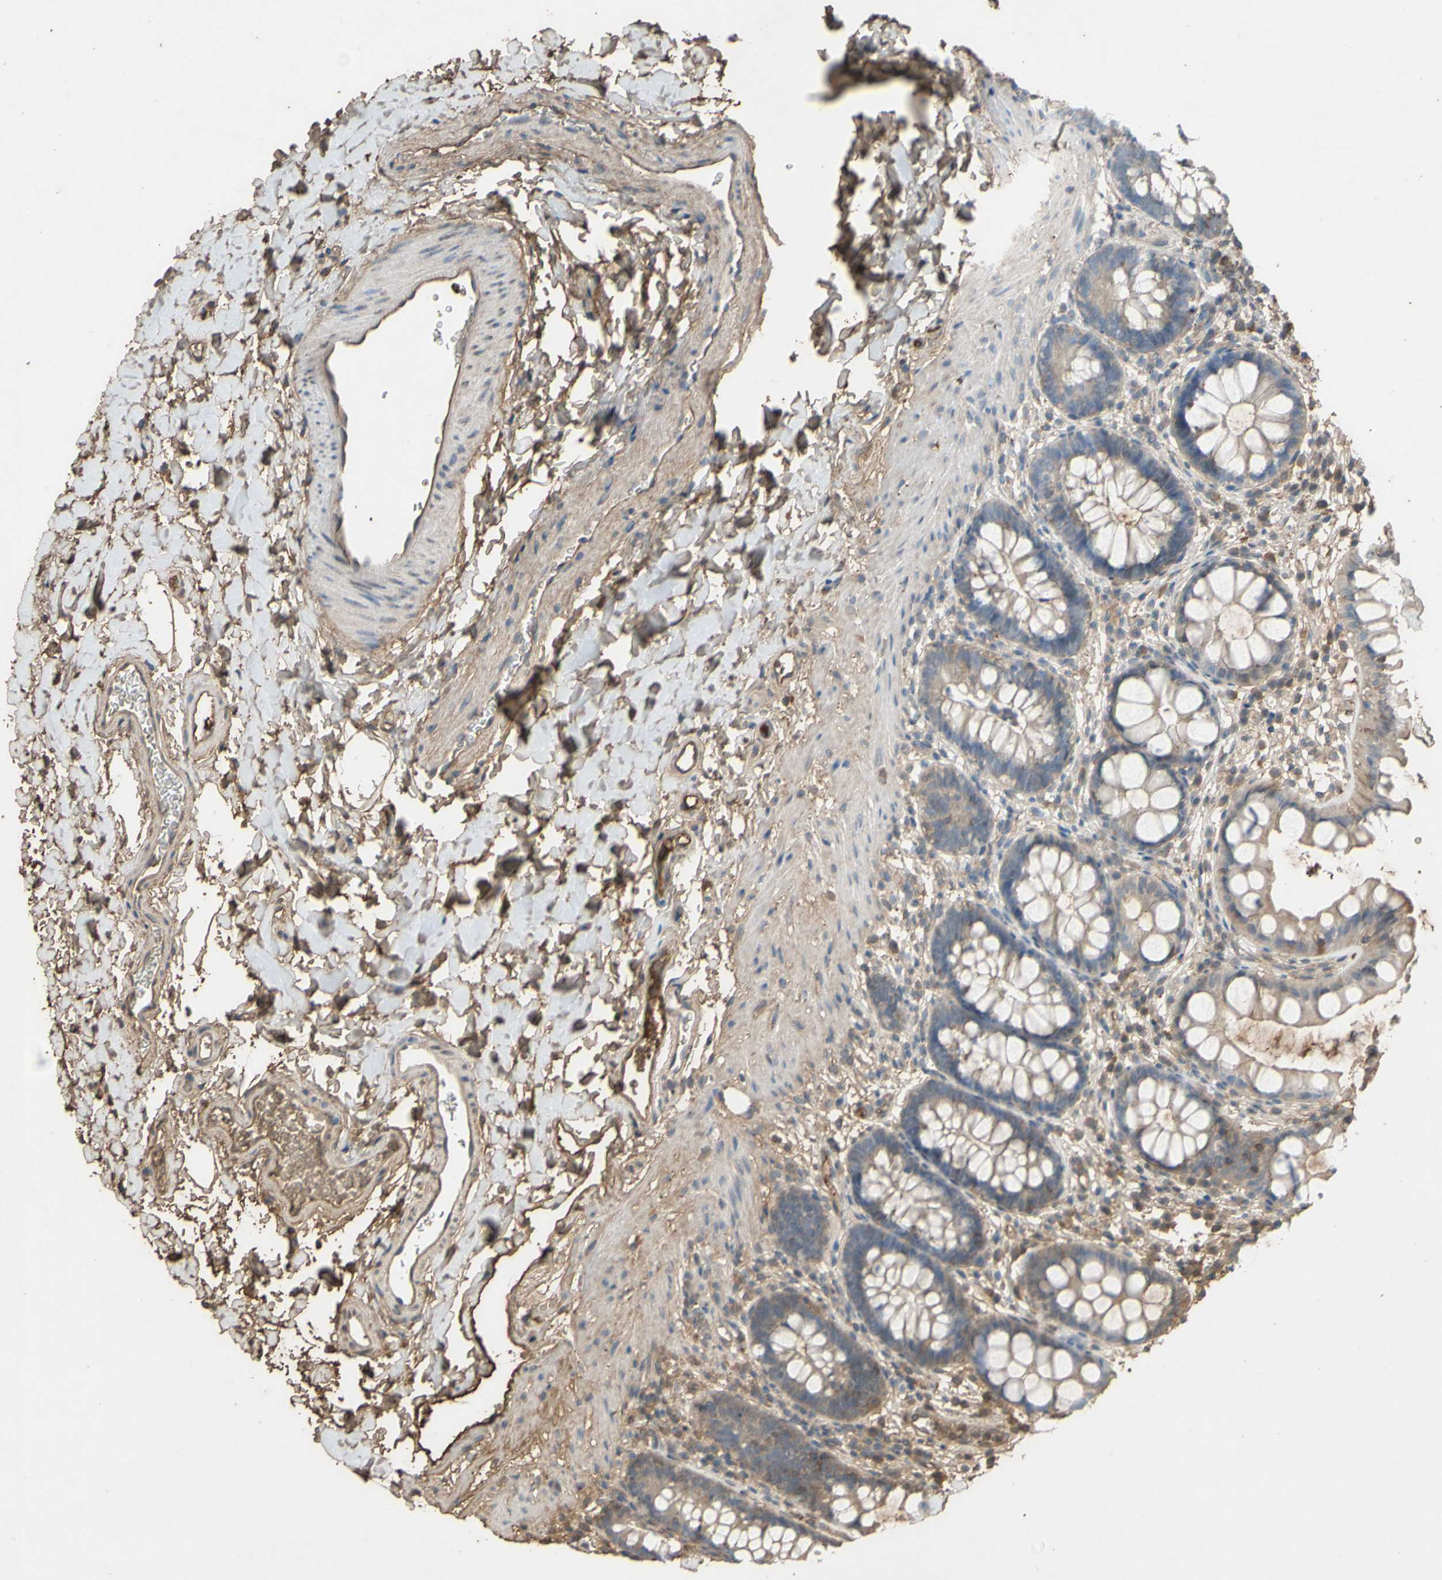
{"staining": {"intensity": "weak", "quantity": "25%-75%", "location": "cytoplasmic/membranous"}, "tissue": "rectum", "cell_type": "Glandular cells", "image_type": "normal", "snomed": [{"axis": "morphology", "description": "Normal tissue, NOS"}, {"axis": "topography", "description": "Rectum"}], "caption": "Protein staining of normal rectum reveals weak cytoplasmic/membranous positivity in about 25%-75% of glandular cells.", "gene": "PTGDS", "patient": {"sex": "female", "age": 24}}